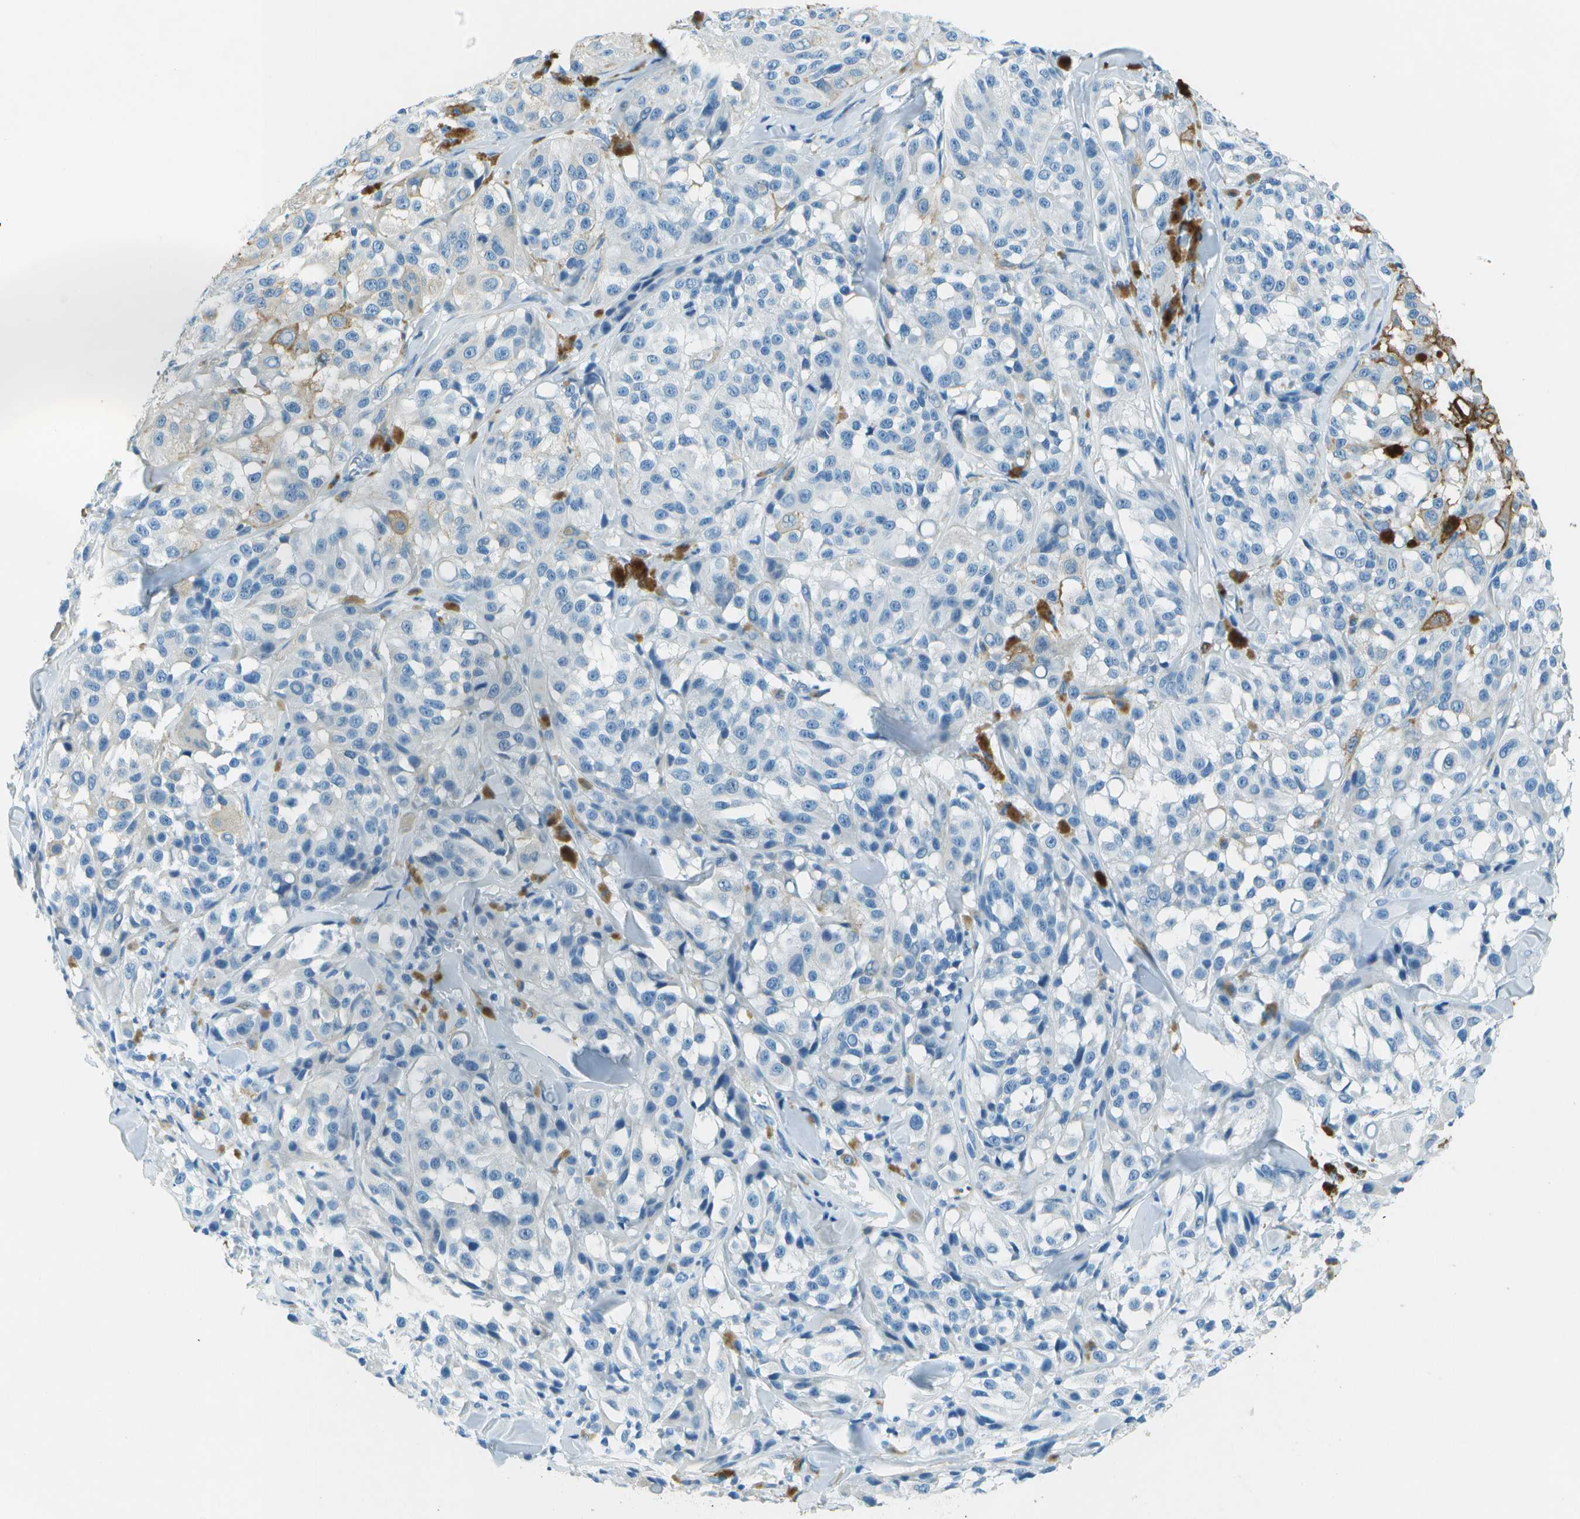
{"staining": {"intensity": "negative", "quantity": "none", "location": "none"}, "tissue": "melanoma", "cell_type": "Tumor cells", "image_type": "cancer", "snomed": [{"axis": "morphology", "description": "Malignant melanoma, NOS"}, {"axis": "topography", "description": "Skin"}], "caption": "Tumor cells are negative for brown protein staining in melanoma.", "gene": "SLC16A10", "patient": {"sex": "male", "age": 84}}